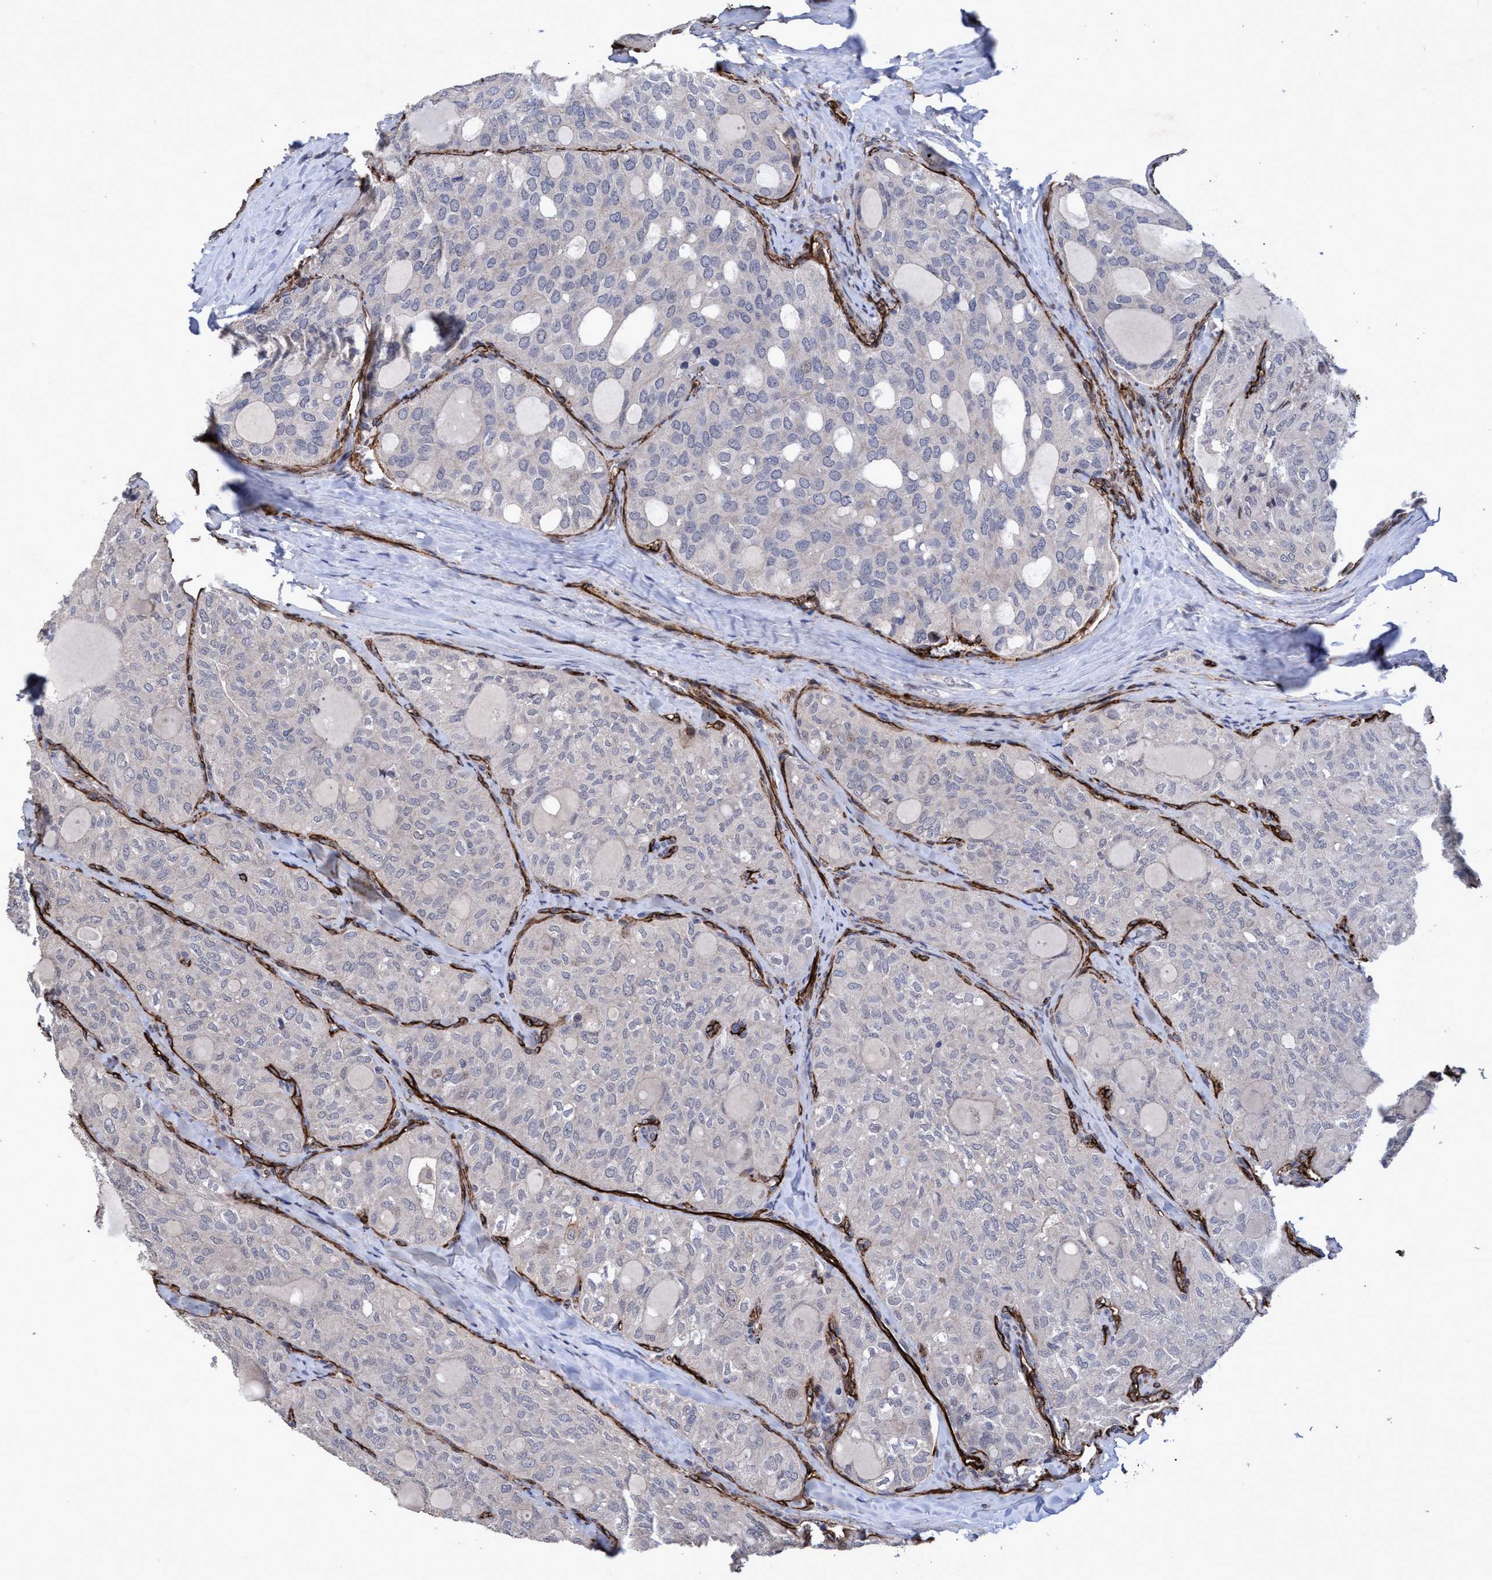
{"staining": {"intensity": "negative", "quantity": "none", "location": "none"}, "tissue": "thyroid cancer", "cell_type": "Tumor cells", "image_type": "cancer", "snomed": [{"axis": "morphology", "description": "Follicular adenoma carcinoma, NOS"}, {"axis": "topography", "description": "Thyroid gland"}], "caption": "Human thyroid cancer (follicular adenoma carcinoma) stained for a protein using immunohistochemistry (IHC) exhibits no expression in tumor cells.", "gene": "ZNF750", "patient": {"sex": "male", "age": 75}}